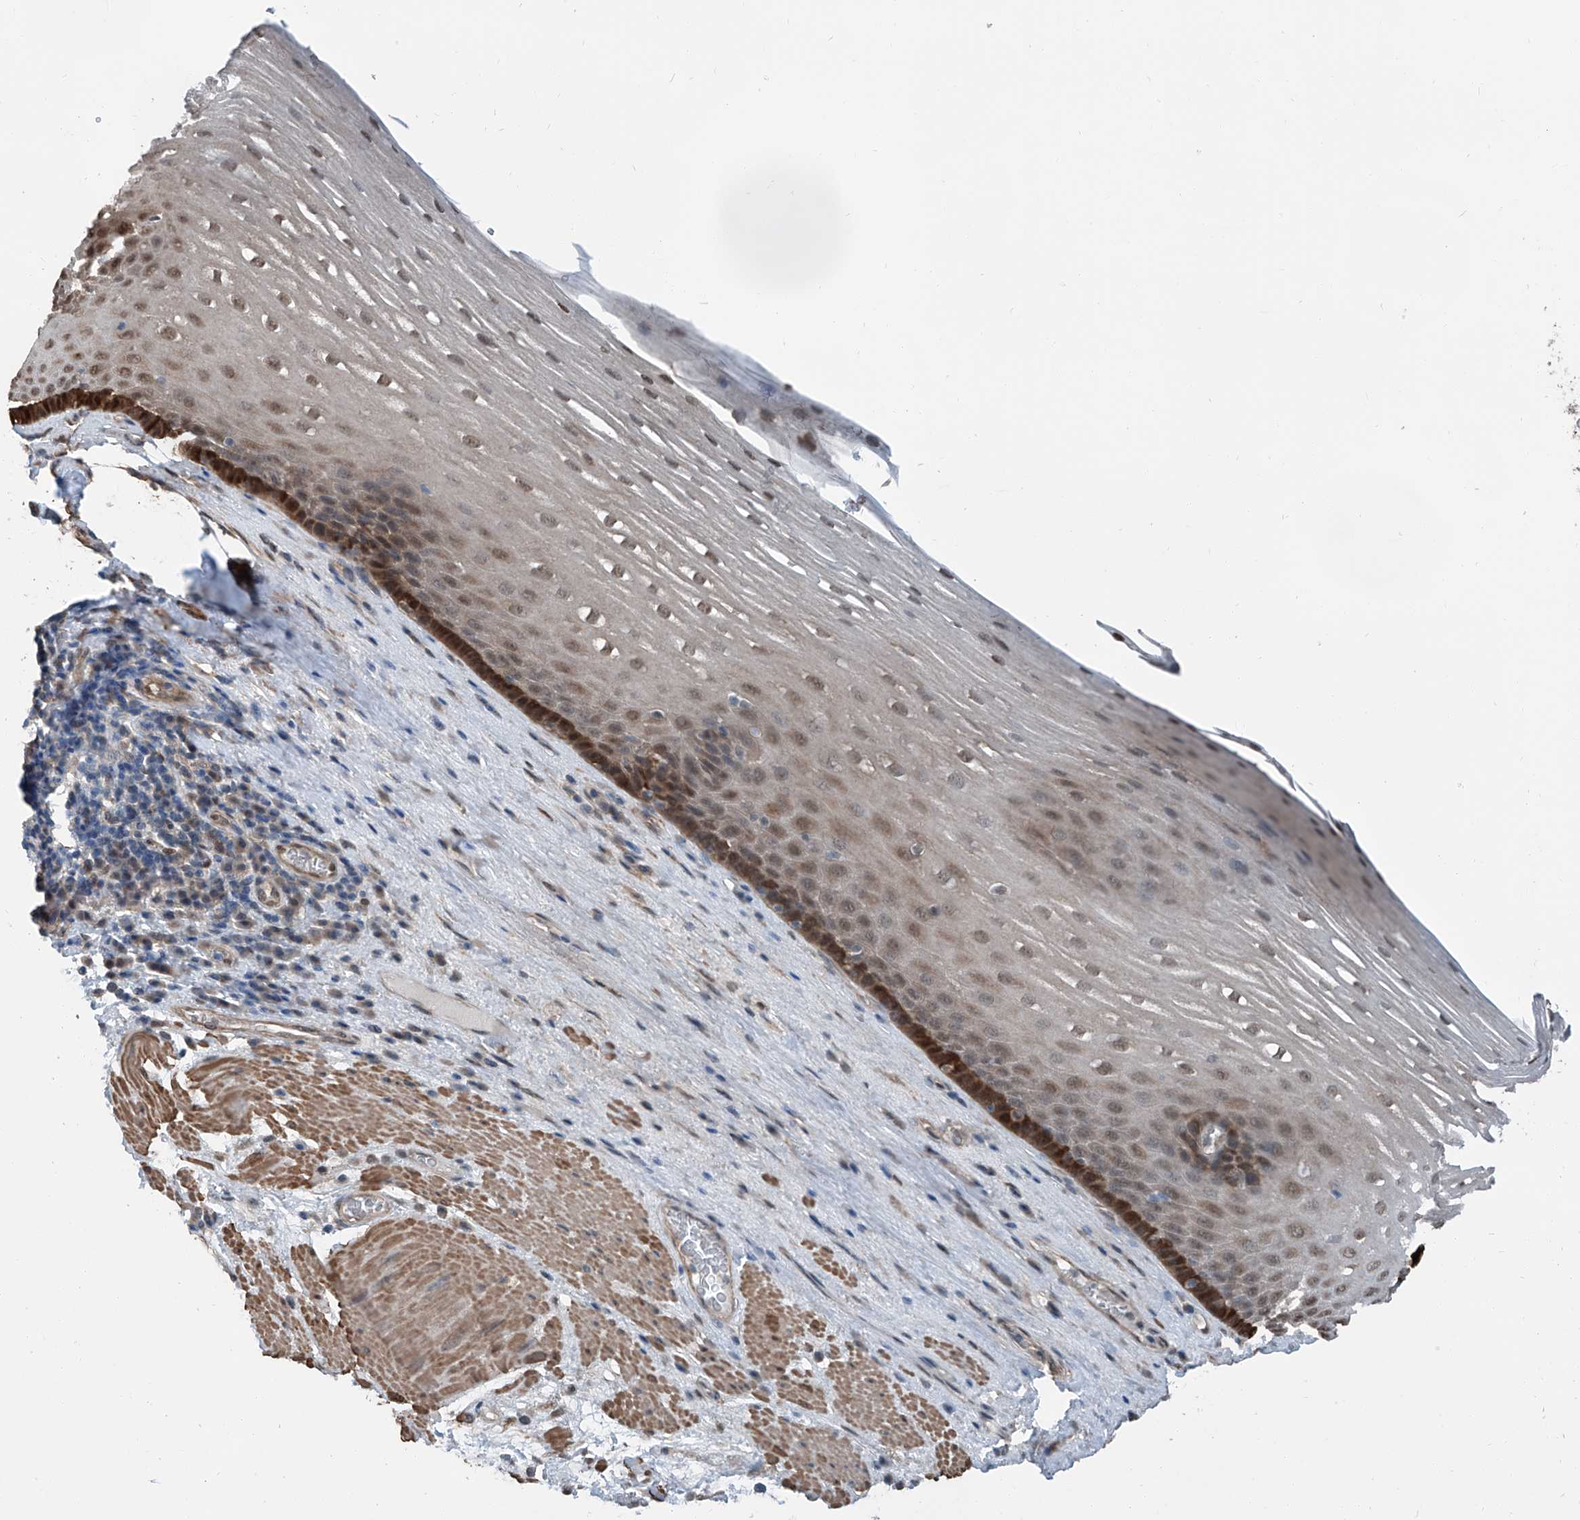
{"staining": {"intensity": "strong", "quantity": ">75%", "location": "cytoplasmic/membranous,nuclear"}, "tissue": "esophagus", "cell_type": "Squamous epithelial cells", "image_type": "normal", "snomed": [{"axis": "morphology", "description": "Normal tissue, NOS"}, {"axis": "topography", "description": "Esophagus"}], "caption": "This photomicrograph demonstrates IHC staining of normal human esophagus, with high strong cytoplasmic/membranous,nuclear staining in about >75% of squamous epithelial cells.", "gene": "HSPA6", "patient": {"sex": "male", "age": 62}}